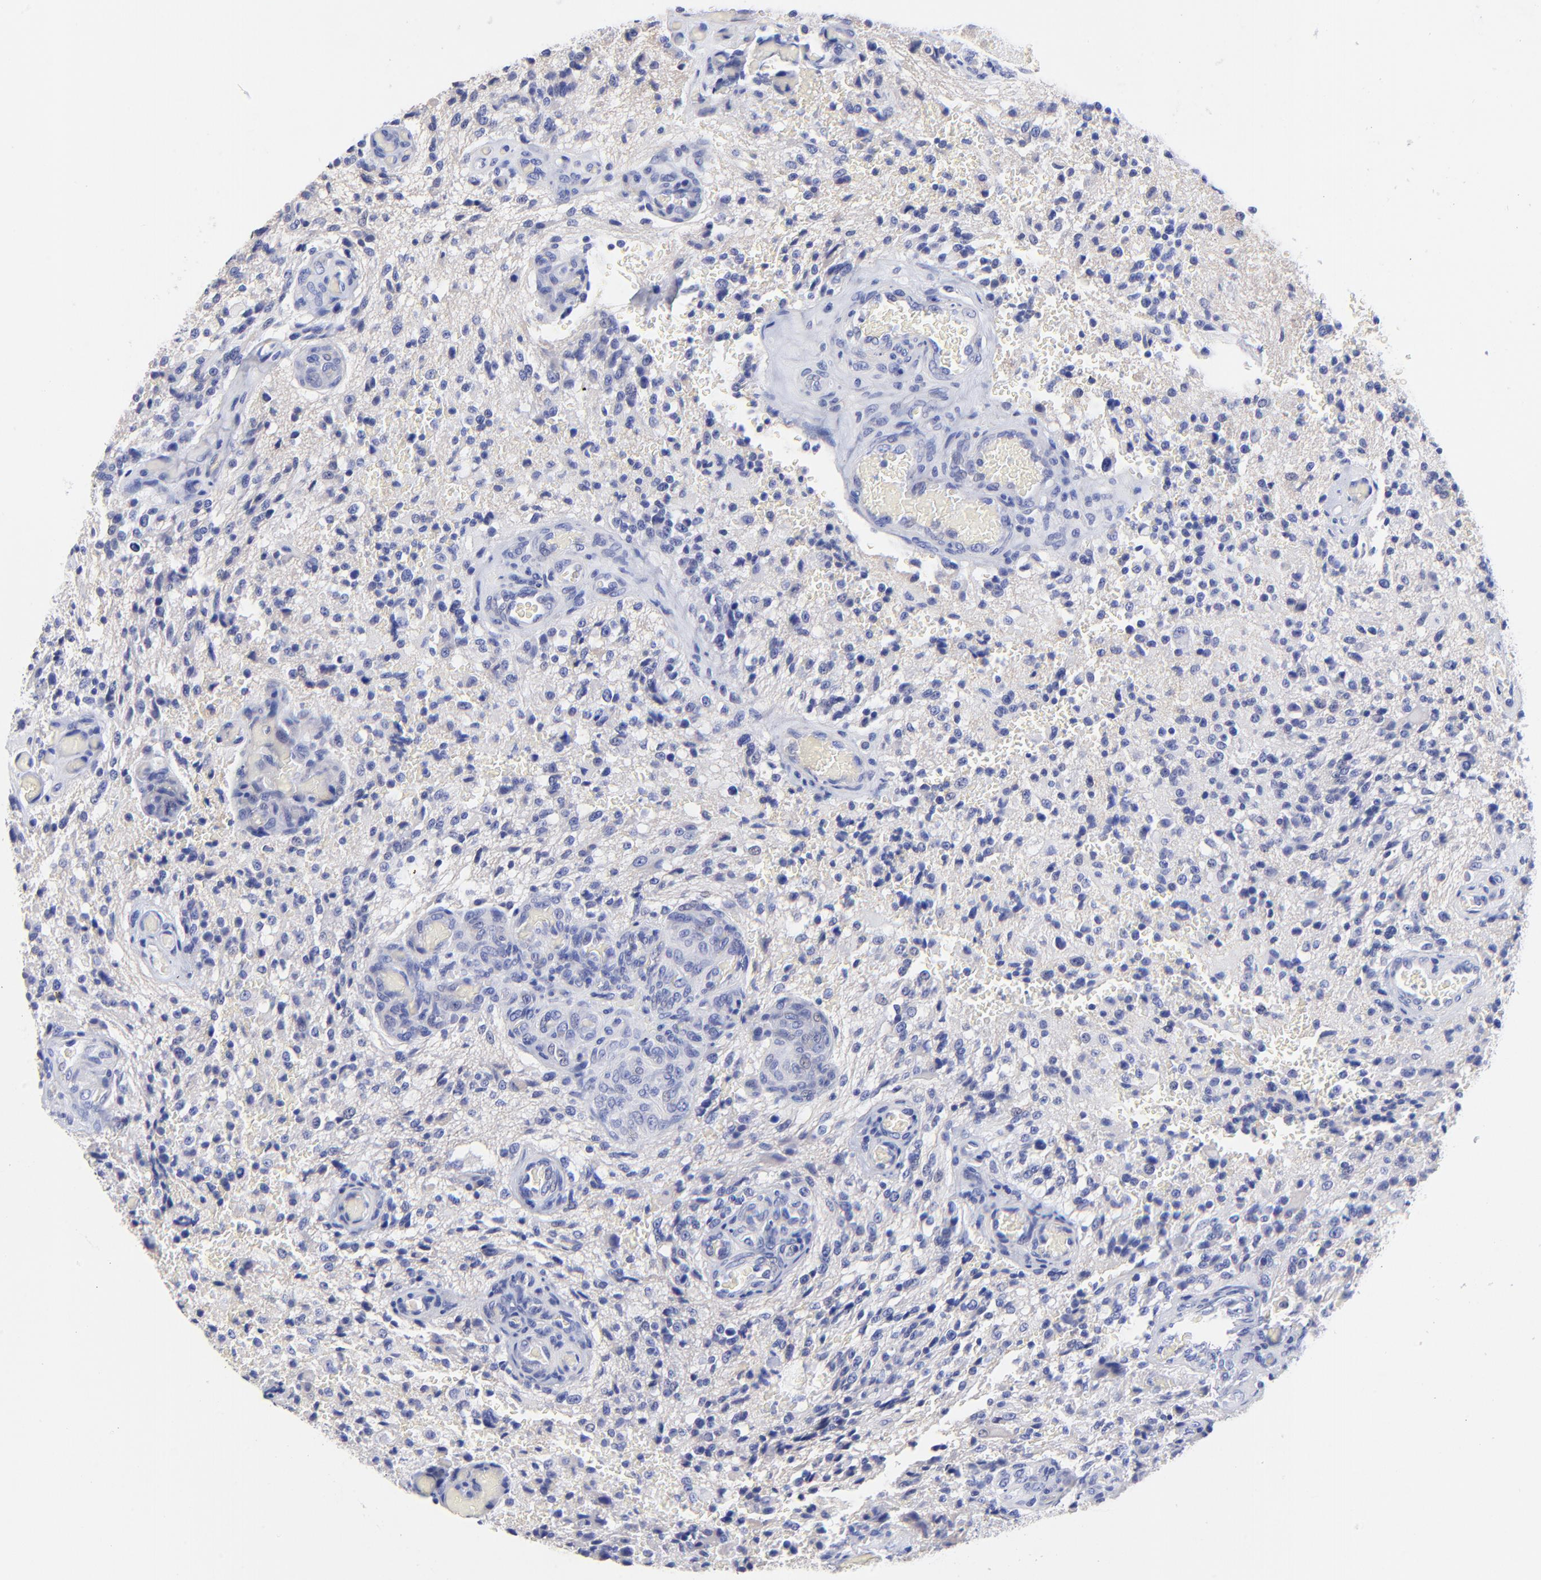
{"staining": {"intensity": "negative", "quantity": "none", "location": "none"}, "tissue": "glioma", "cell_type": "Tumor cells", "image_type": "cancer", "snomed": [{"axis": "morphology", "description": "Normal tissue, NOS"}, {"axis": "morphology", "description": "Glioma, malignant, High grade"}, {"axis": "topography", "description": "Cerebral cortex"}], "caption": "Protein analysis of glioma demonstrates no significant positivity in tumor cells.", "gene": "HORMAD2", "patient": {"sex": "male", "age": 56}}